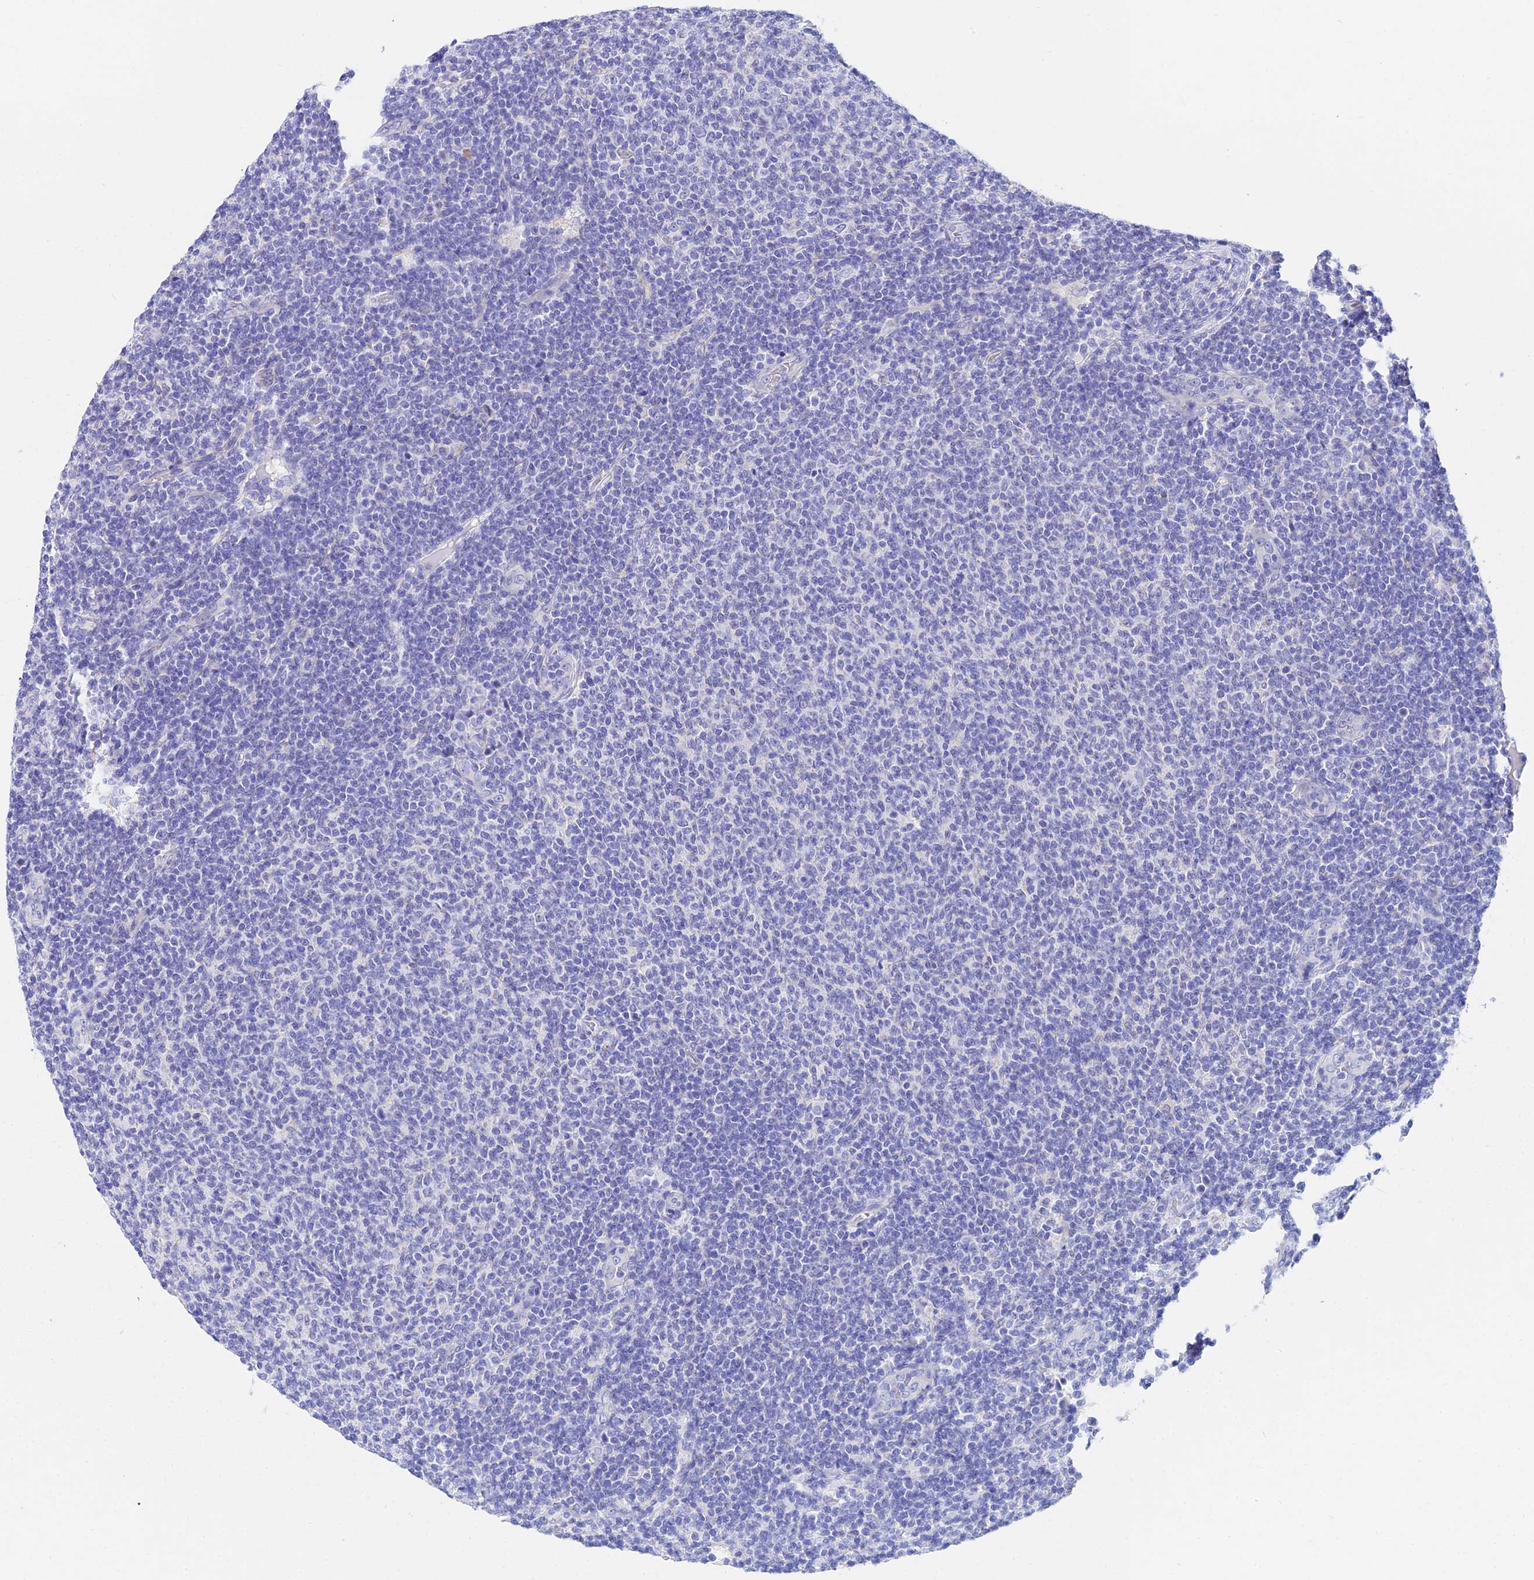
{"staining": {"intensity": "negative", "quantity": "none", "location": "none"}, "tissue": "lymphoma", "cell_type": "Tumor cells", "image_type": "cancer", "snomed": [{"axis": "morphology", "description": "Malignant lymphoma, non-Hodgkin's type, Low grade"}, {"axis": "topography", "description": "Lymph node"}], "caption": "This is a histopathology image of immunohistochemistry (IHC) staining of malignant lymphoma, non-Hodgkin's type (low-grade), which shows no staining in tumor cells.", "gene": "CEP41", "patient": {"sex": "male", "age": 66}}